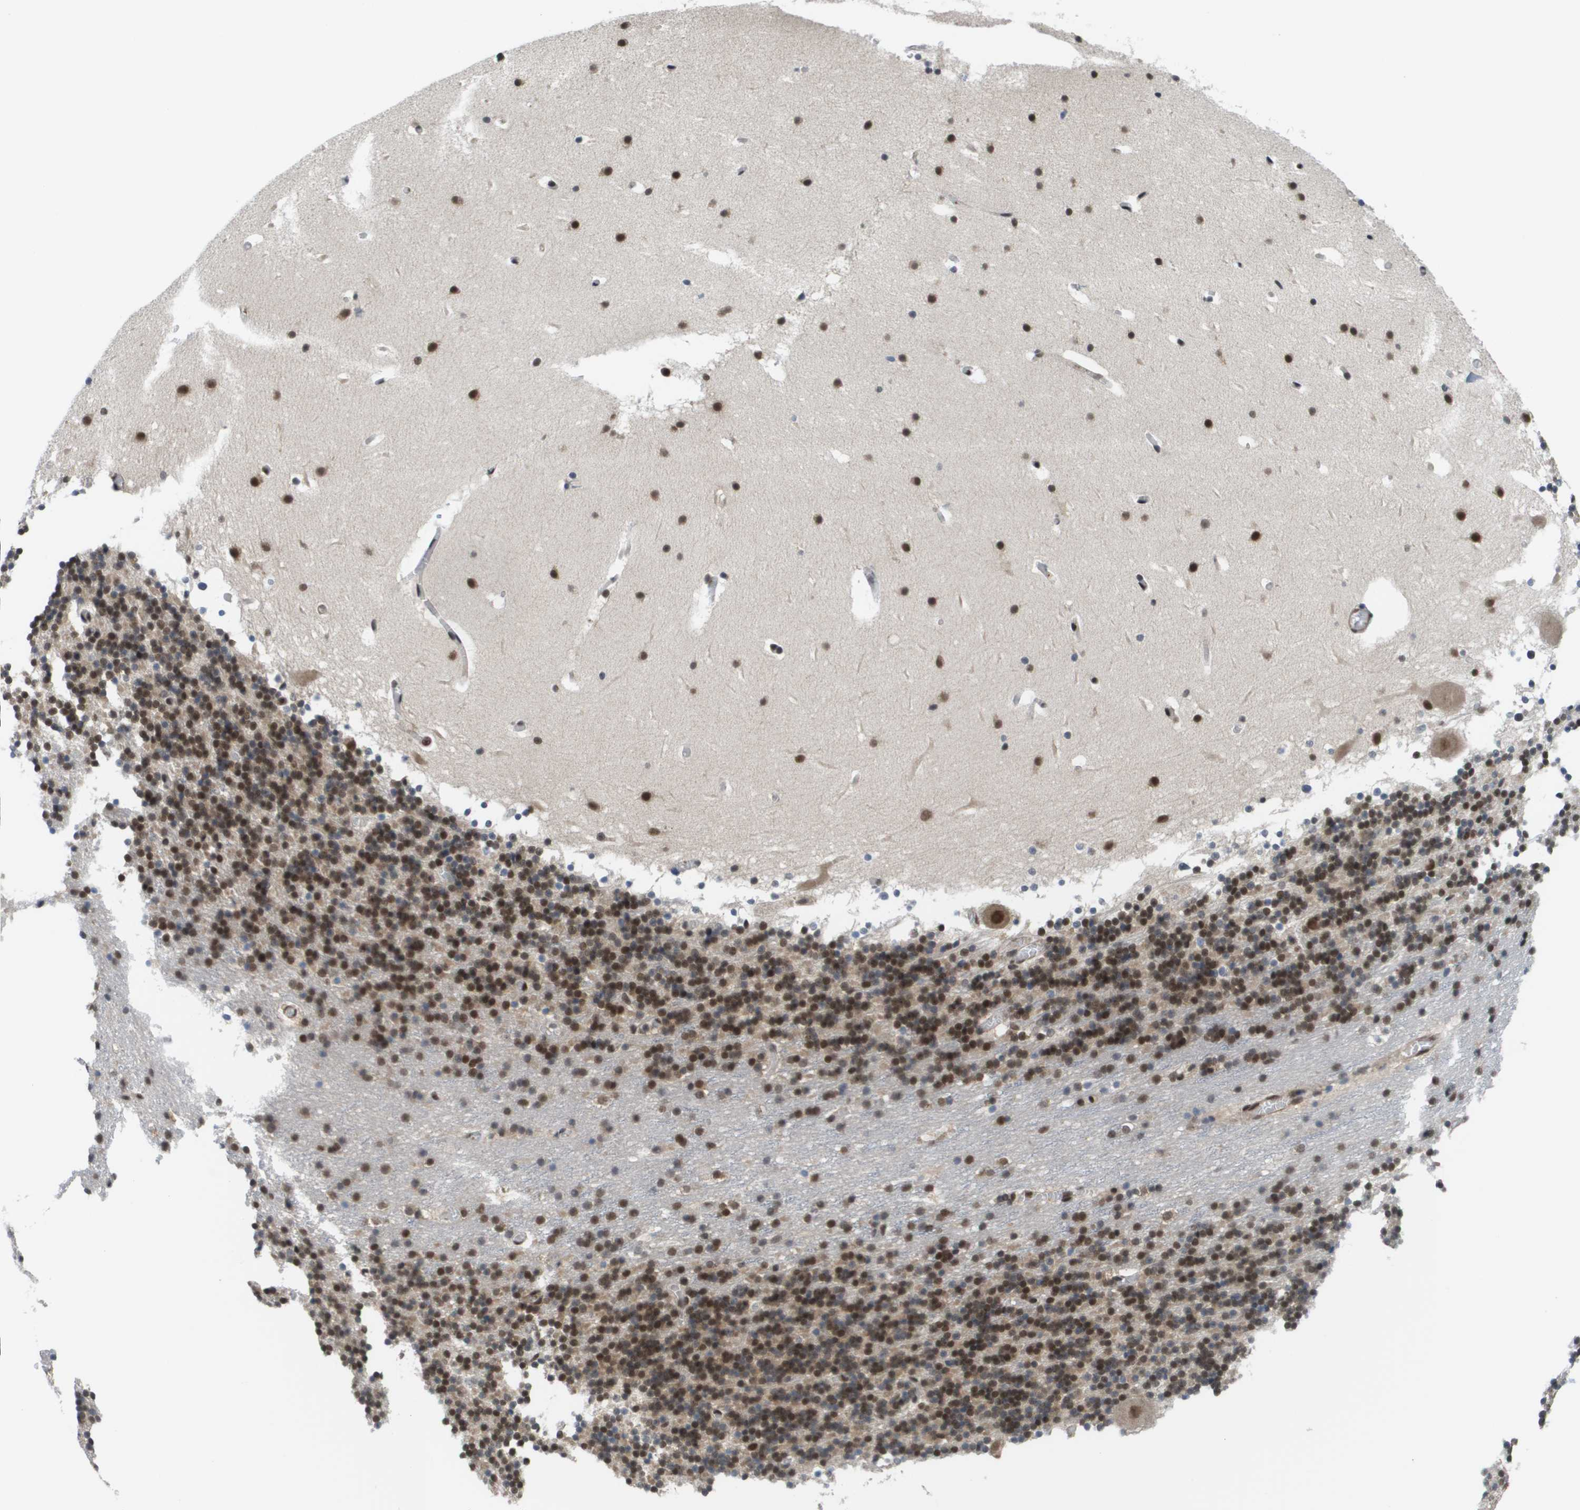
{"staining": {"intensity": "strong", "quantity": ">75%", "location": "nuclear"}, "tissue": "cerebellum", "cell_type": "Cells in granular layer", "image_type": "normal", "snomed": [{"axis": "morphology", "description": "Normal tissue, NOS"}, {"axis": "topography", "description": "Cerebellum"}], "caption": "The micrograph displays staining of benign cerebellum, revealing strong nuclear protein positivity (brown color) within cells in granular layer.", "gene": "PRCC", "patient": {"sex": "male", "age": 45}}